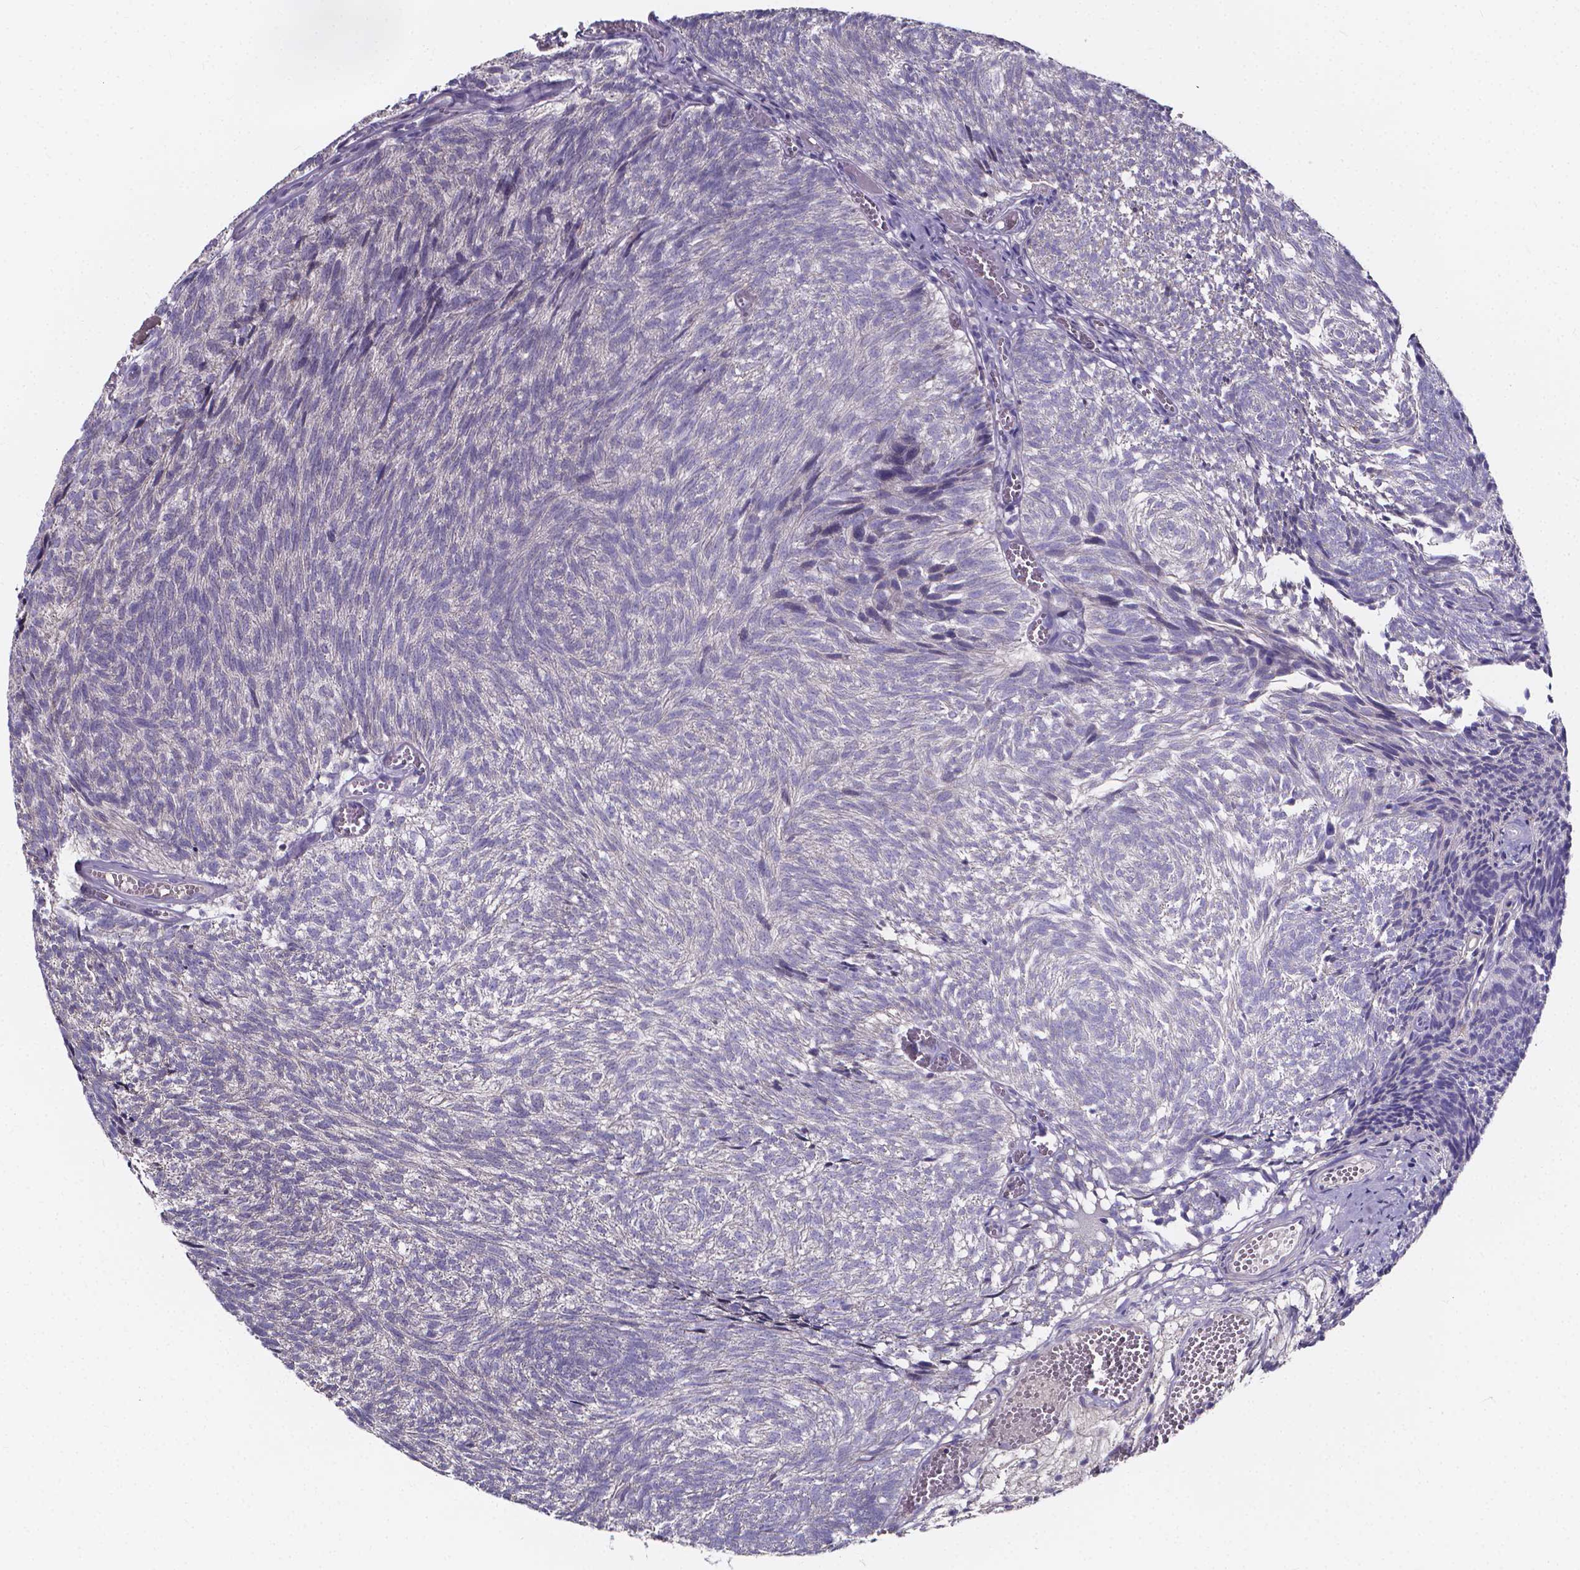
{"staining": {"intensity": "negative", "quantity": "none", "location": "none"}, "tissue": "urothelial cancer", "cell_type": "Tumor cells", "image_type": "cancer", "snomed": [{"axis": "morphology", "description": "Urothelial carcinoma, Low grade"}, {"axis": "topography", "description": "Urinary bladder"}], "caption": "IHC of human urothelial carcinoma (low-grade) shows no staining in tumor cells.", "gene": "SPOCD1", "patient": {"sex": "male", "age": 77}}